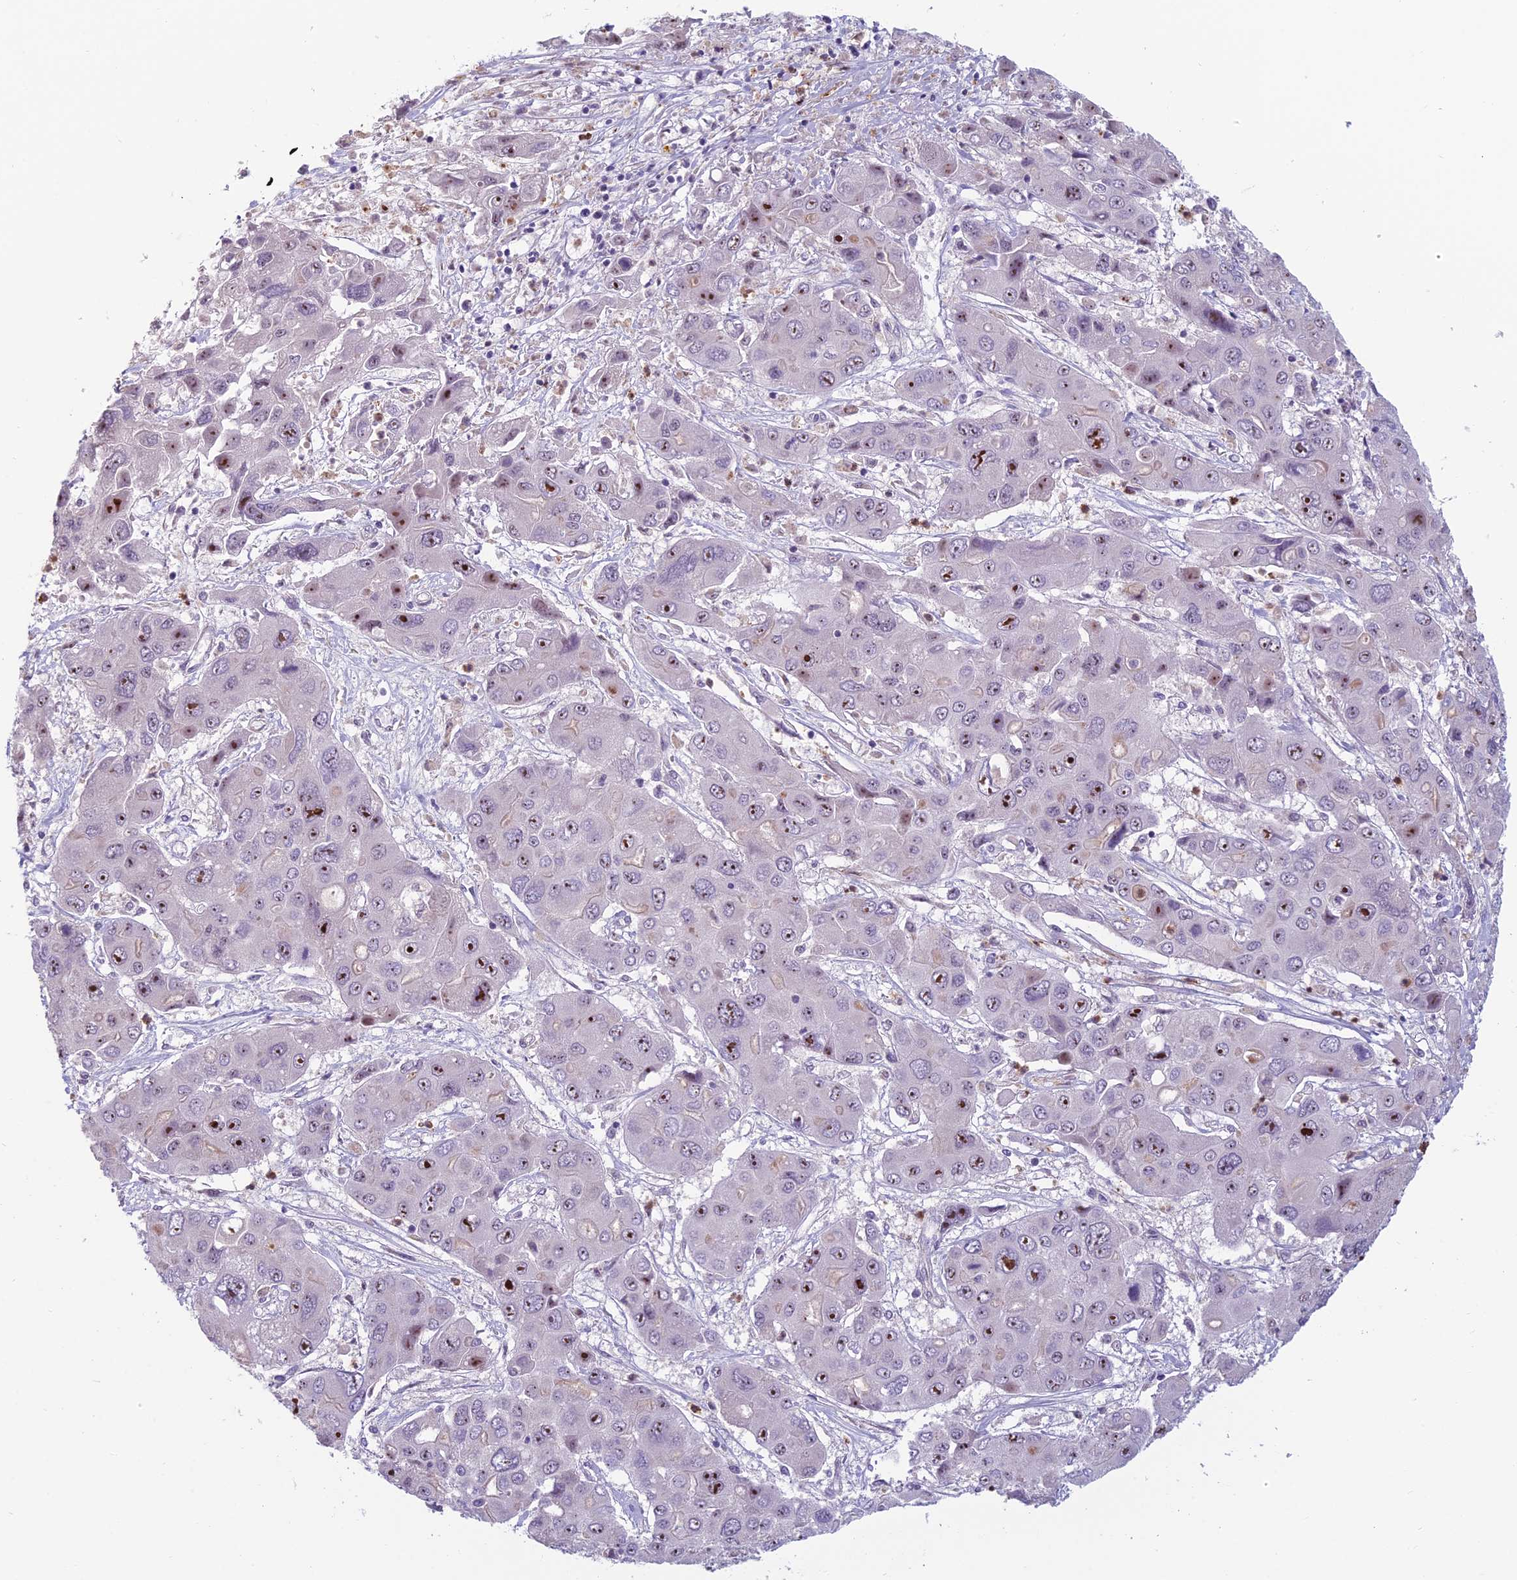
{"staining": {"intensity": "moderate", "quantity": ">75%", "location": "nuclear"}, "tissue": "liver cancer", "cell_type": "Tumor cells", "image_type": "cancer", "snomed": [{"axis": "morphology", "description": "Cholangiocarcinoma"}, {"axis": "topography", "description": "Liver"}], "caption": "Immunohistochemical staining of human liver cancer shows moderate nuclear protein positivity in approximately >75% of tumor cells.", "gene": "NOC2L", "patient": {"sex": "male", "age": 67}}